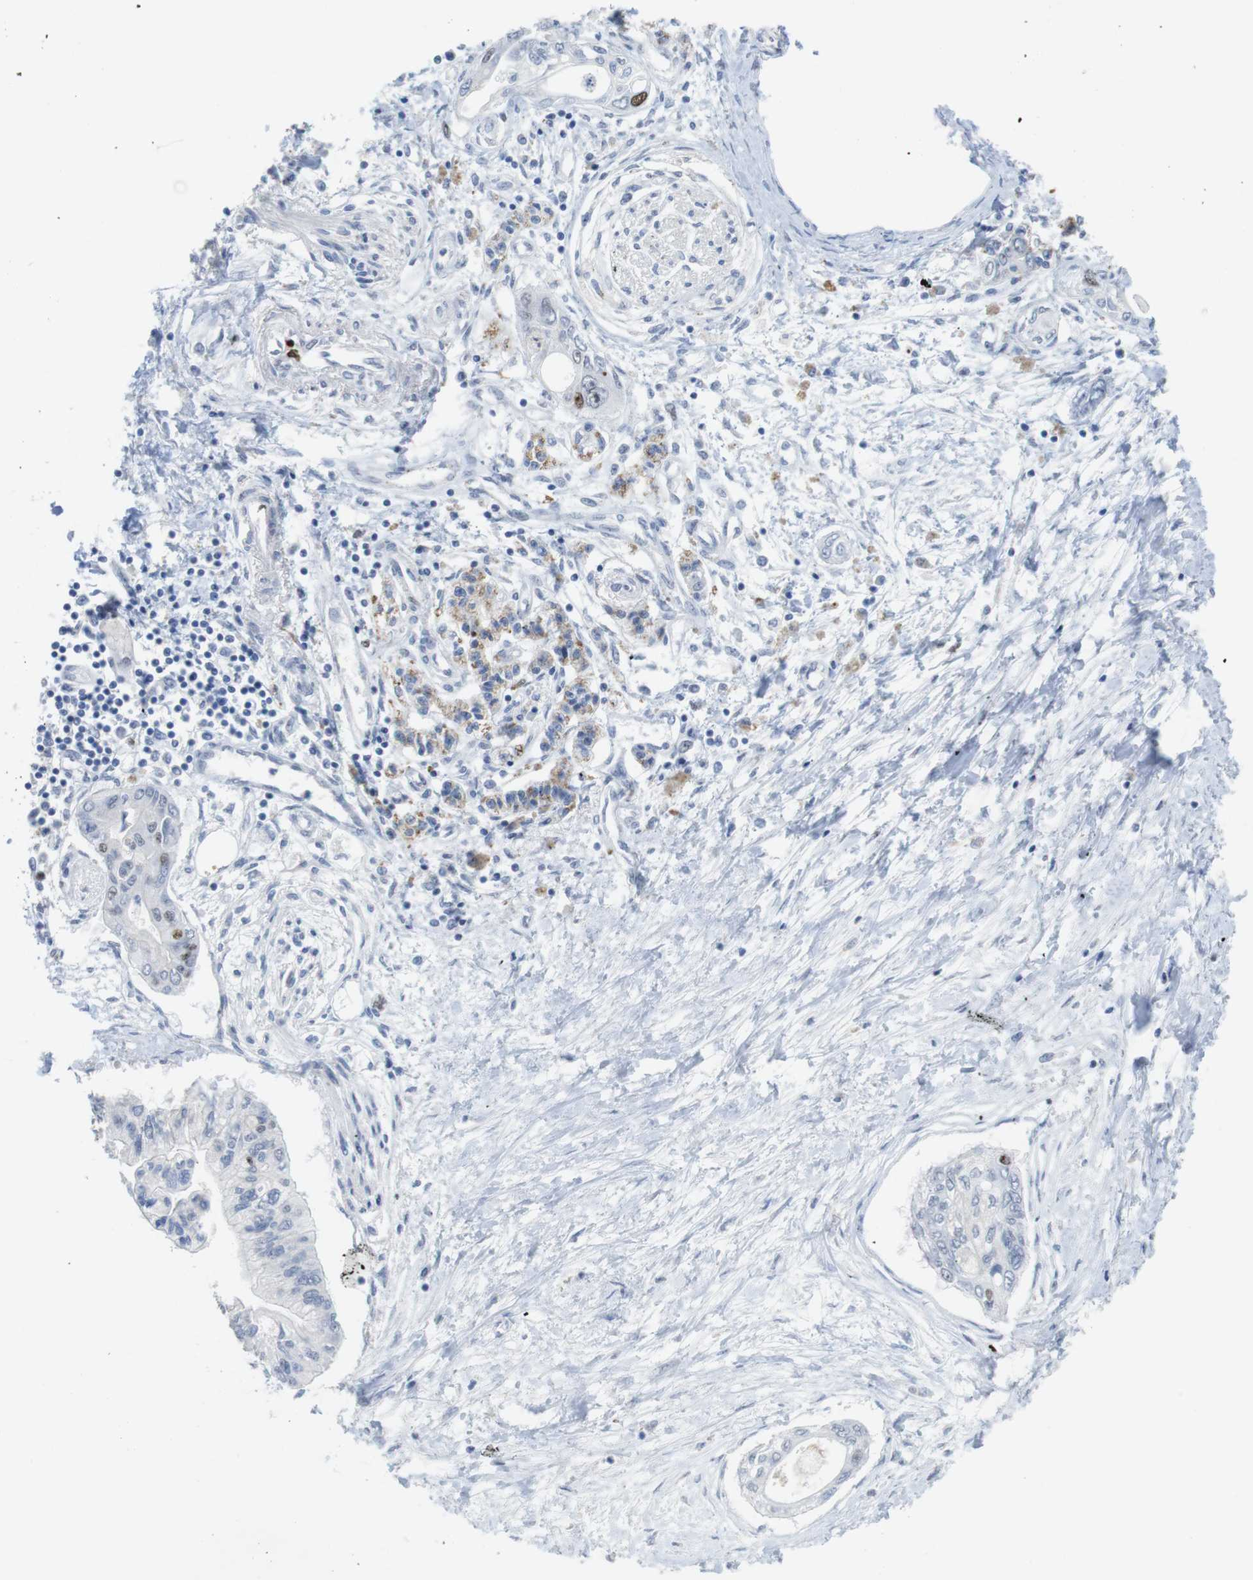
{"staining": {"intensity": "moderate", "quantity": "<25%", "location": "cytoplasmic/membranous"}, "tissue": "pancreatic cancer", "cell_type": "Tumor cells", "image_type": "cancer", "snomed": [{"axis": "morphology", "description": "Adenocarcinoma, NOS"}, {"axis": "topography", "description": "Pancreas"}], "caption": "Immunohistochemical staining of pancreatic cancer (adenocarcinoma) exhibits moderate cytoplasmic/membranous protein staining in approximately <25% of tumor cells.", "gene": "KPNA2", "patient": {"sex": "female", "age": 77}}